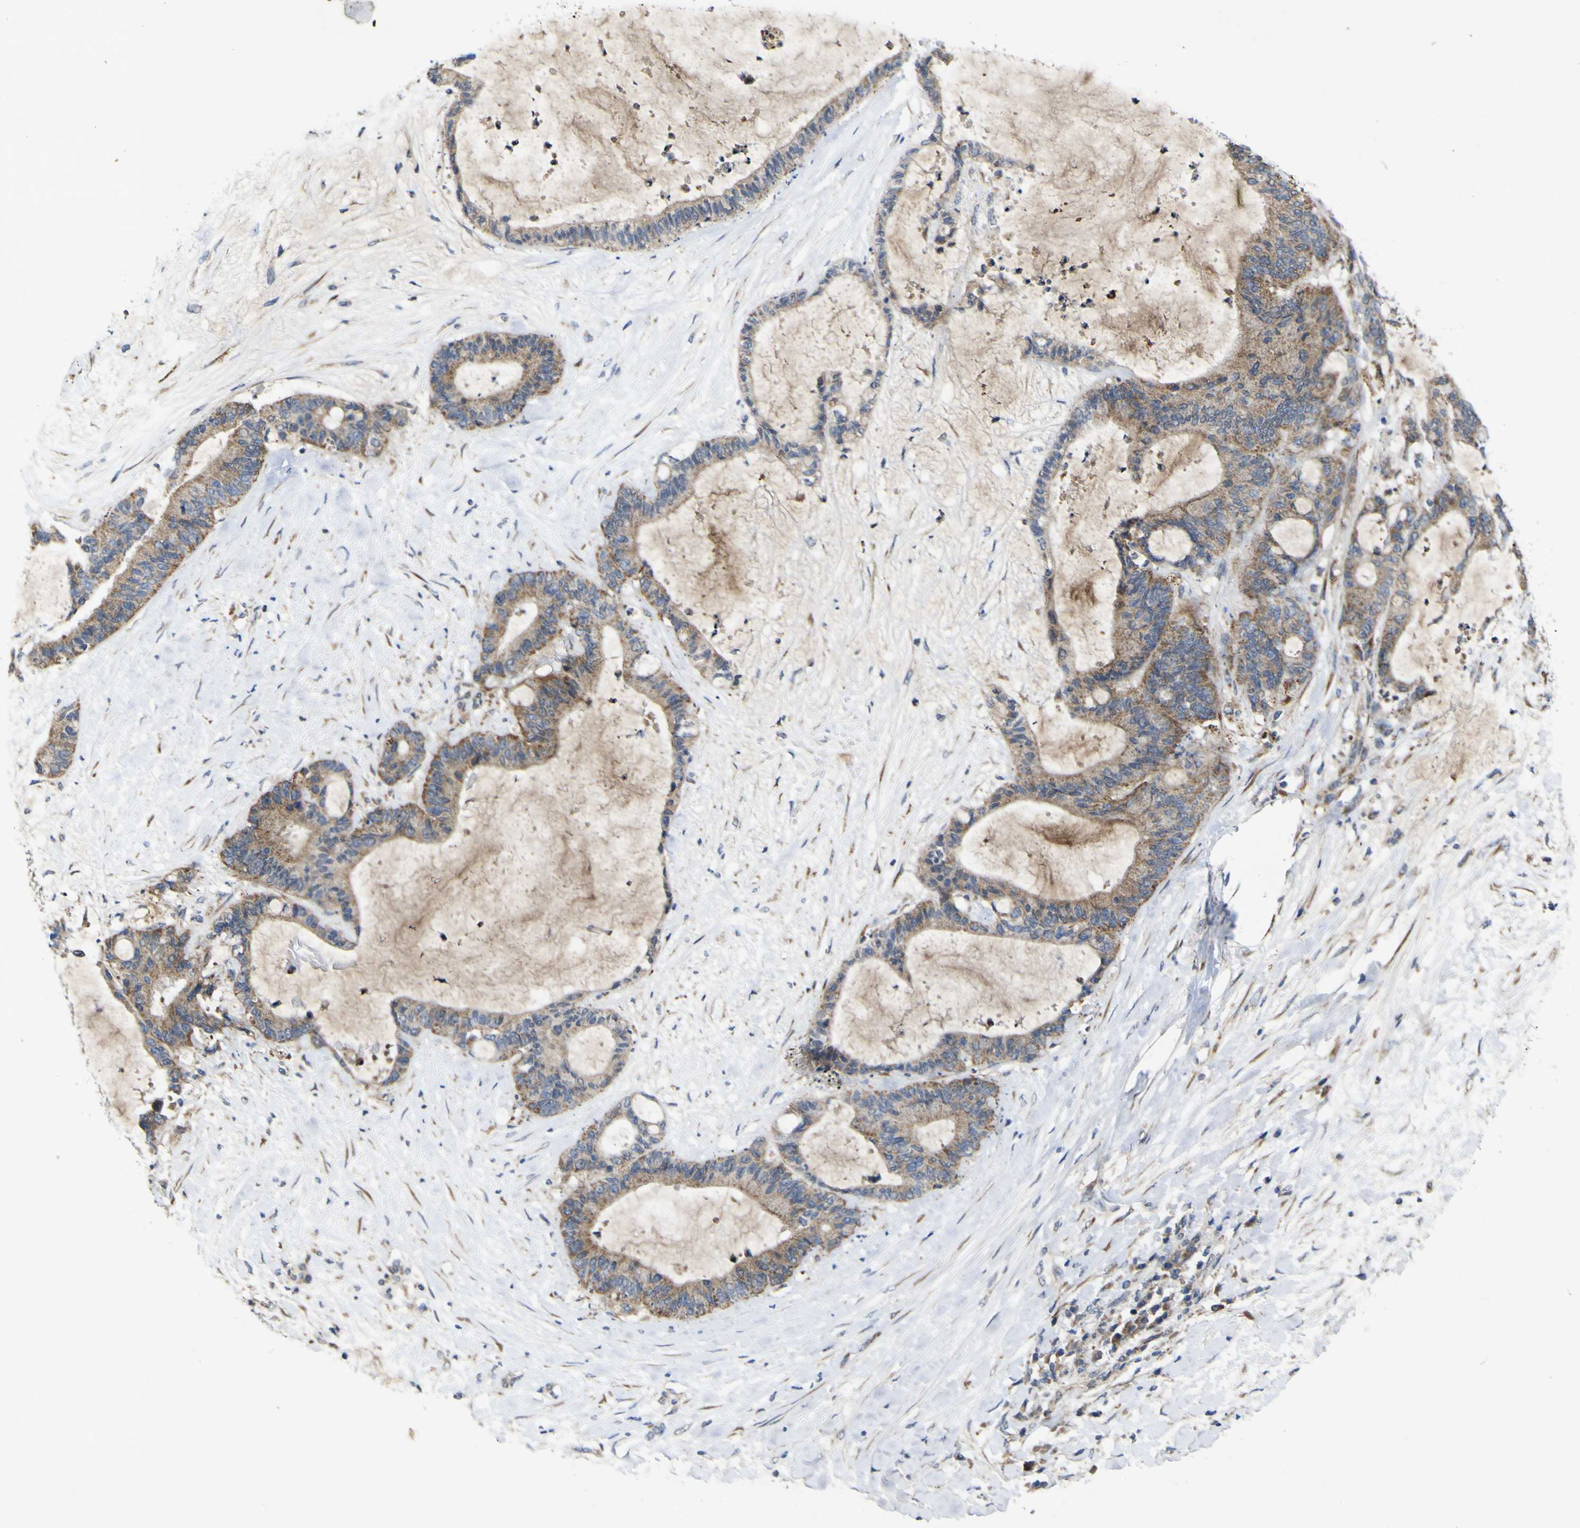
{"staining": {"intensity": "moderate", "quantity": ">75%", "location": "cytoplasmic/membranous"}, "tissue": "liver cancer", "cell_type": "Tumor cells", "image_type": "cancer", "snomed": [{"axis": "morphology", "description": "Cholangiocarcinoma"}, {"axis": "topography", "description": "Liver"}], "caption": "Liver cancer (cholangiocarcinoma) stained for a protein demonstrates moderate cytoplasmic/membranous positivity in tumor cells.", "gene": "IRAK2", "patient": {"sex": "female", "age": 73}}